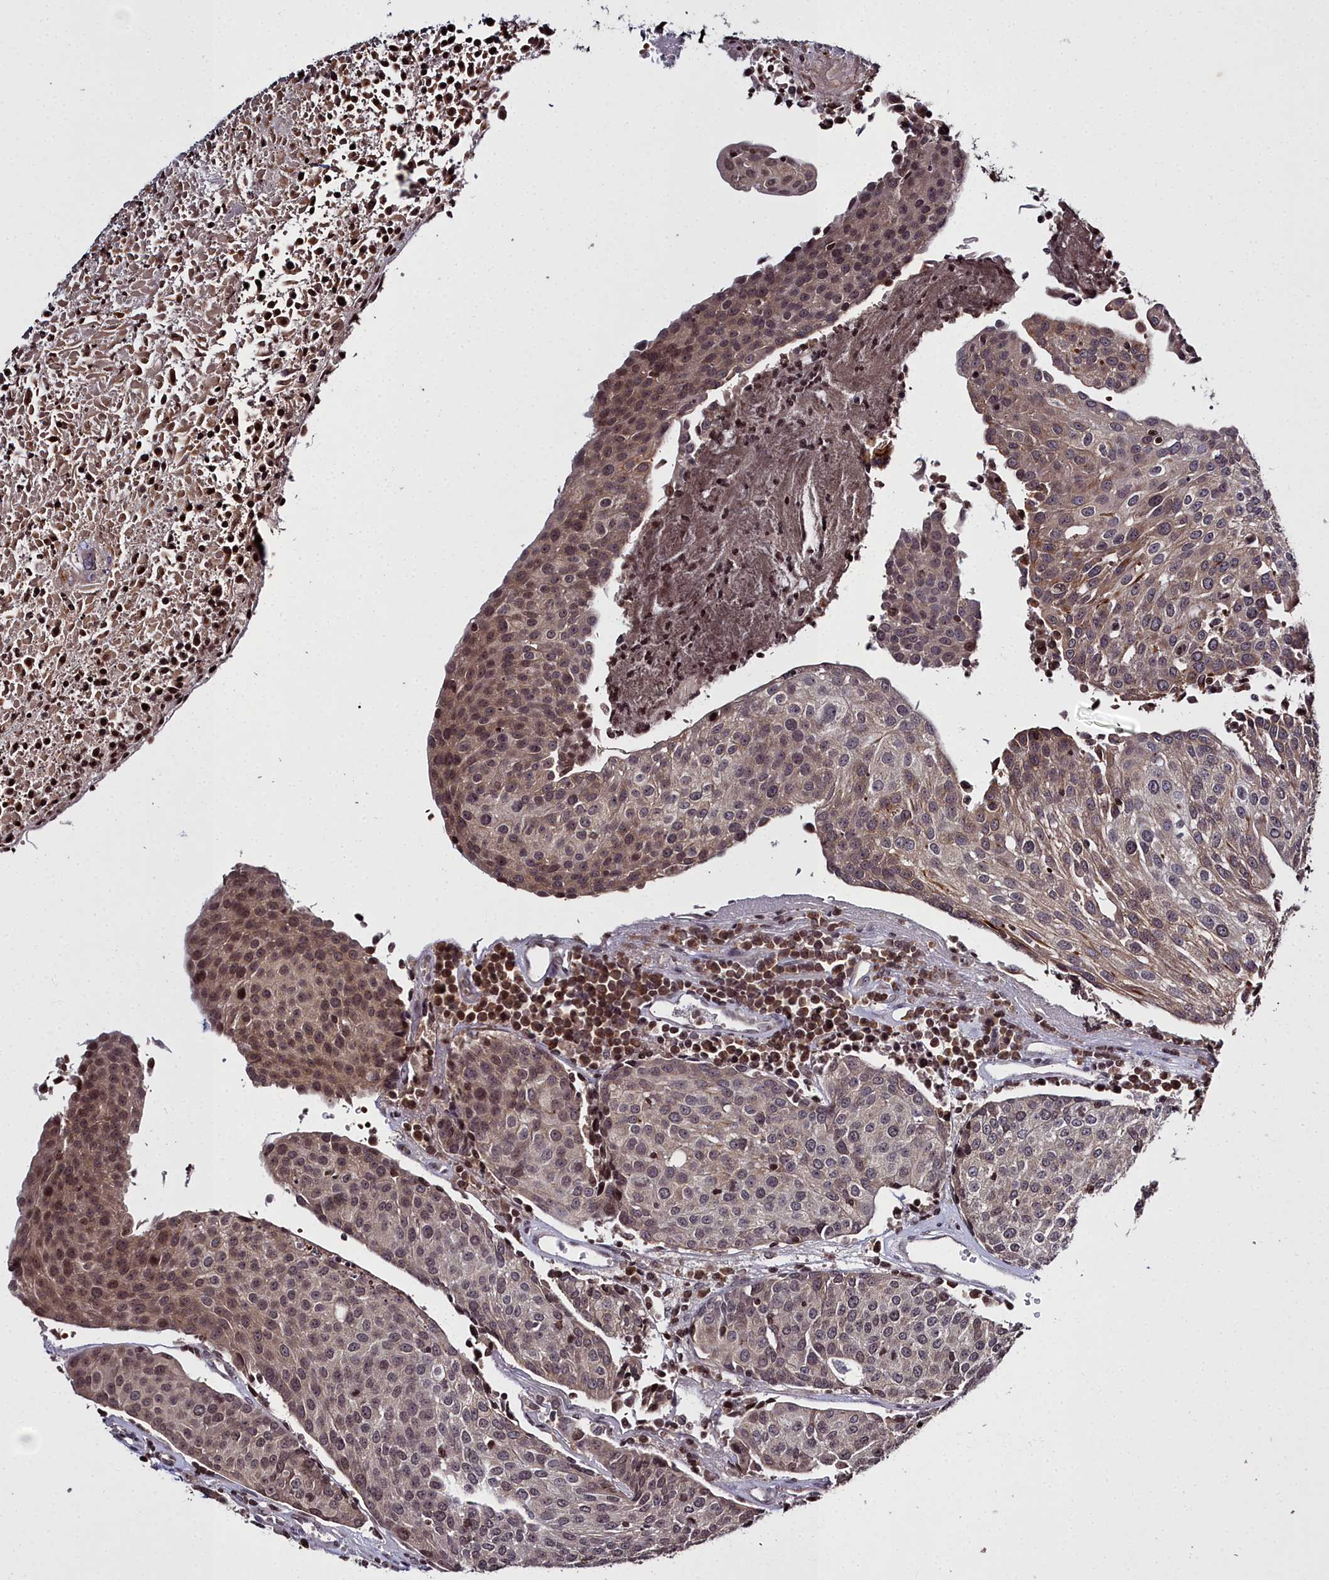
{"staining": {"intensity": "weak", "quantity": ">75%", "location": "cytoplasmic/membranous"}, "tissue": "urothelial cancer", "cell_type": "Tumor cells", "image_type": "cancer", "snomed": [{"axis": "morphology", "description": "Urothelial carcinoma, High grade"}, {"axis": "topography", "description": "Urinary bladder"}], "caption": "Protein expression by immunohistochemistry exhibits weak cytoplasmic/membranous positivity in approximately >75% of tumor cells in high-grade urothelial carcinoma.", "gene": "FZD4", "patient": {"sex": "female", "age": 85}}